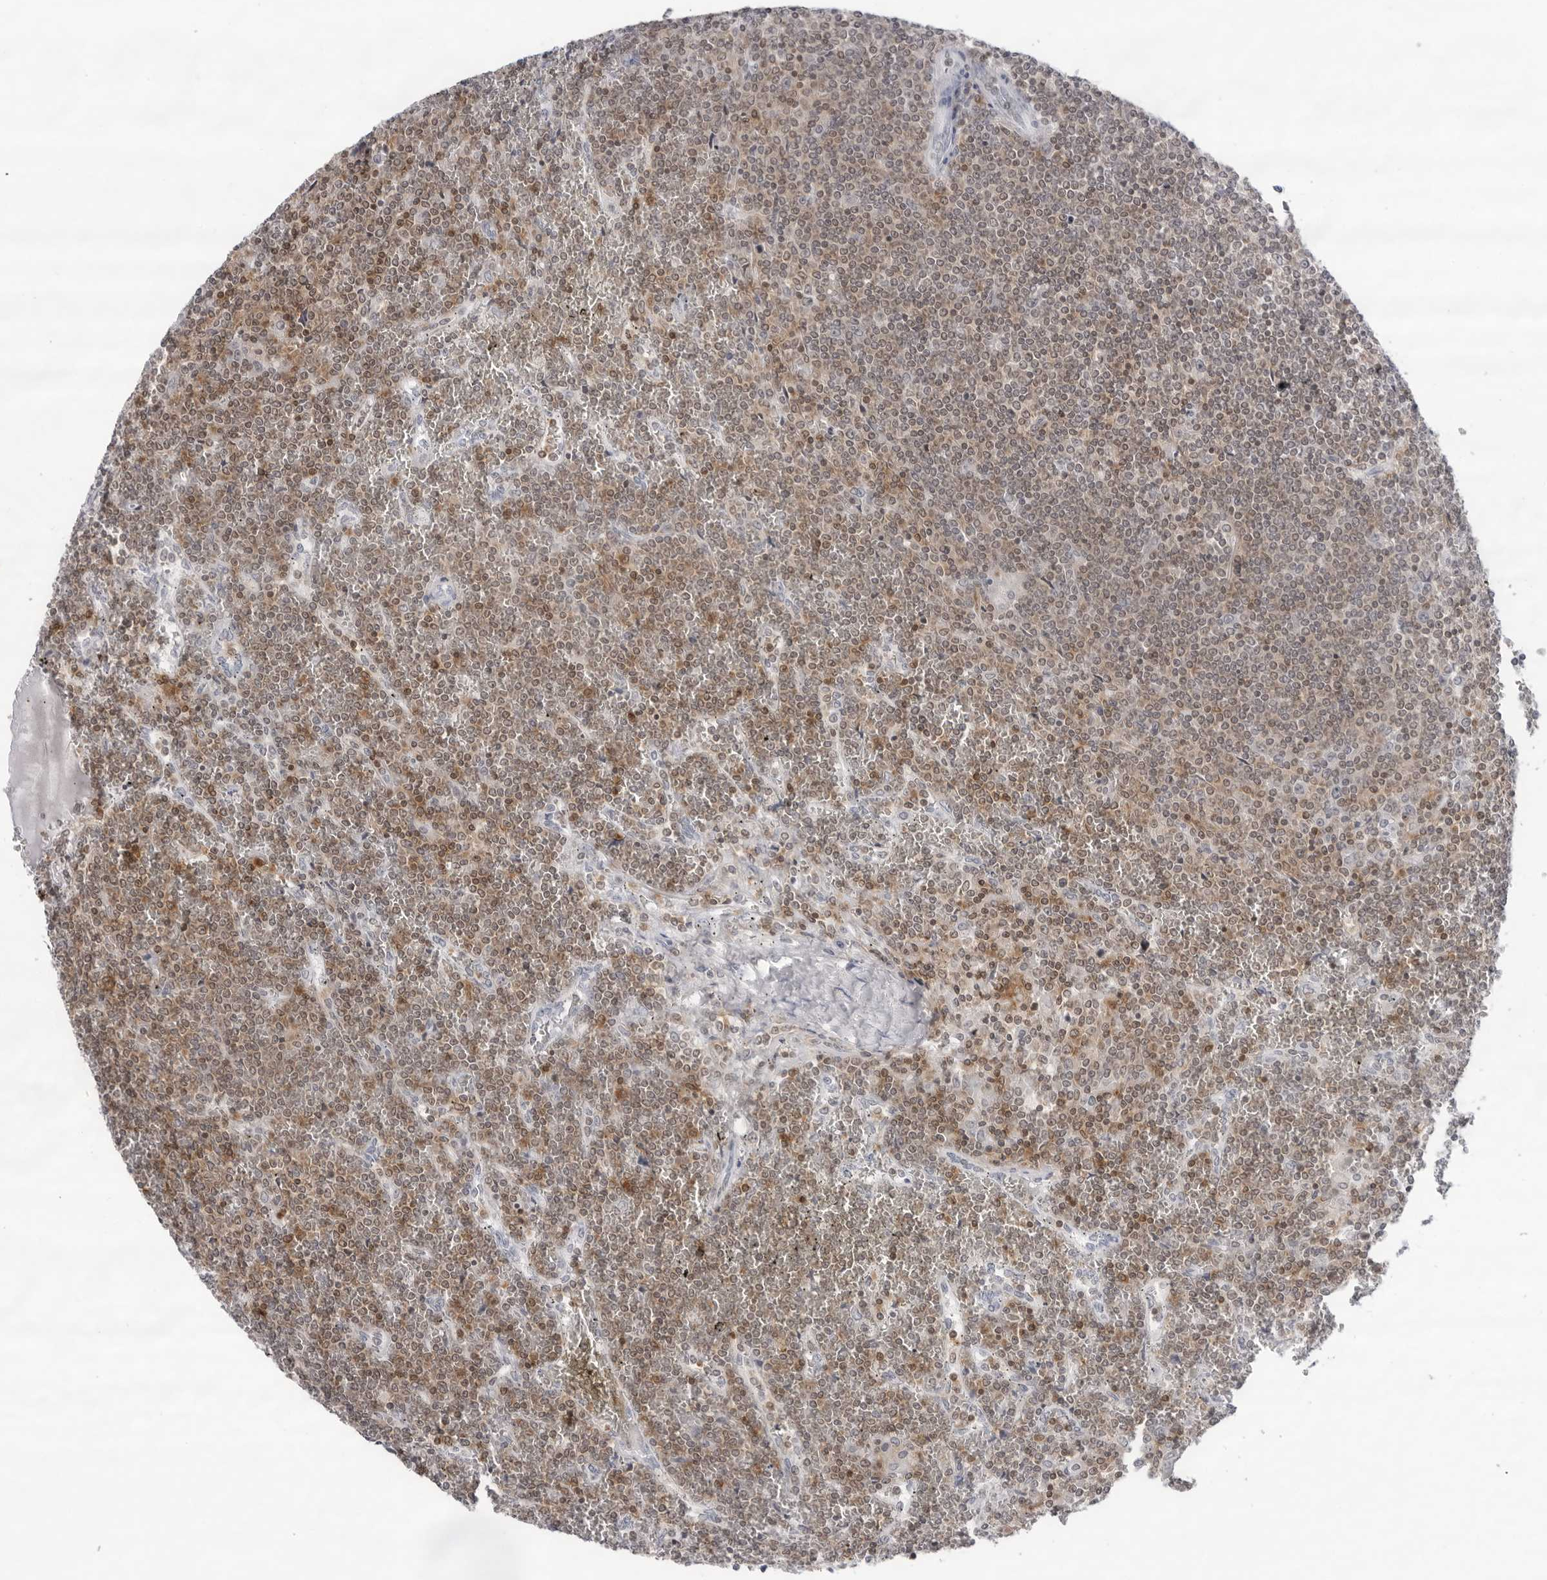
{"staining": {"intensity": "moderate", "quantity": ">75%", "location": "cytoplasmic/membranous,nuclear"}, "tissue": "lymphoma", "cell_type": "Tumor cells", "image_type": "cancer", "snomed": [{"axis": "morphology", "description": "Malignant lymphoma, non-Hodgkin's type, Low grade"}, {"axis": "topography", "description": "Spleen"}], "caption": "Low-grade malignant lymphoma, non-Hodgkin's type stained with a brown dye exhibits moderate cytoplasmic/membranous and nuclear positive positivity in approximately >75% of tumor cells.", "gene": "FMNL1", "patient": {"sex": "female", "age": 19}}